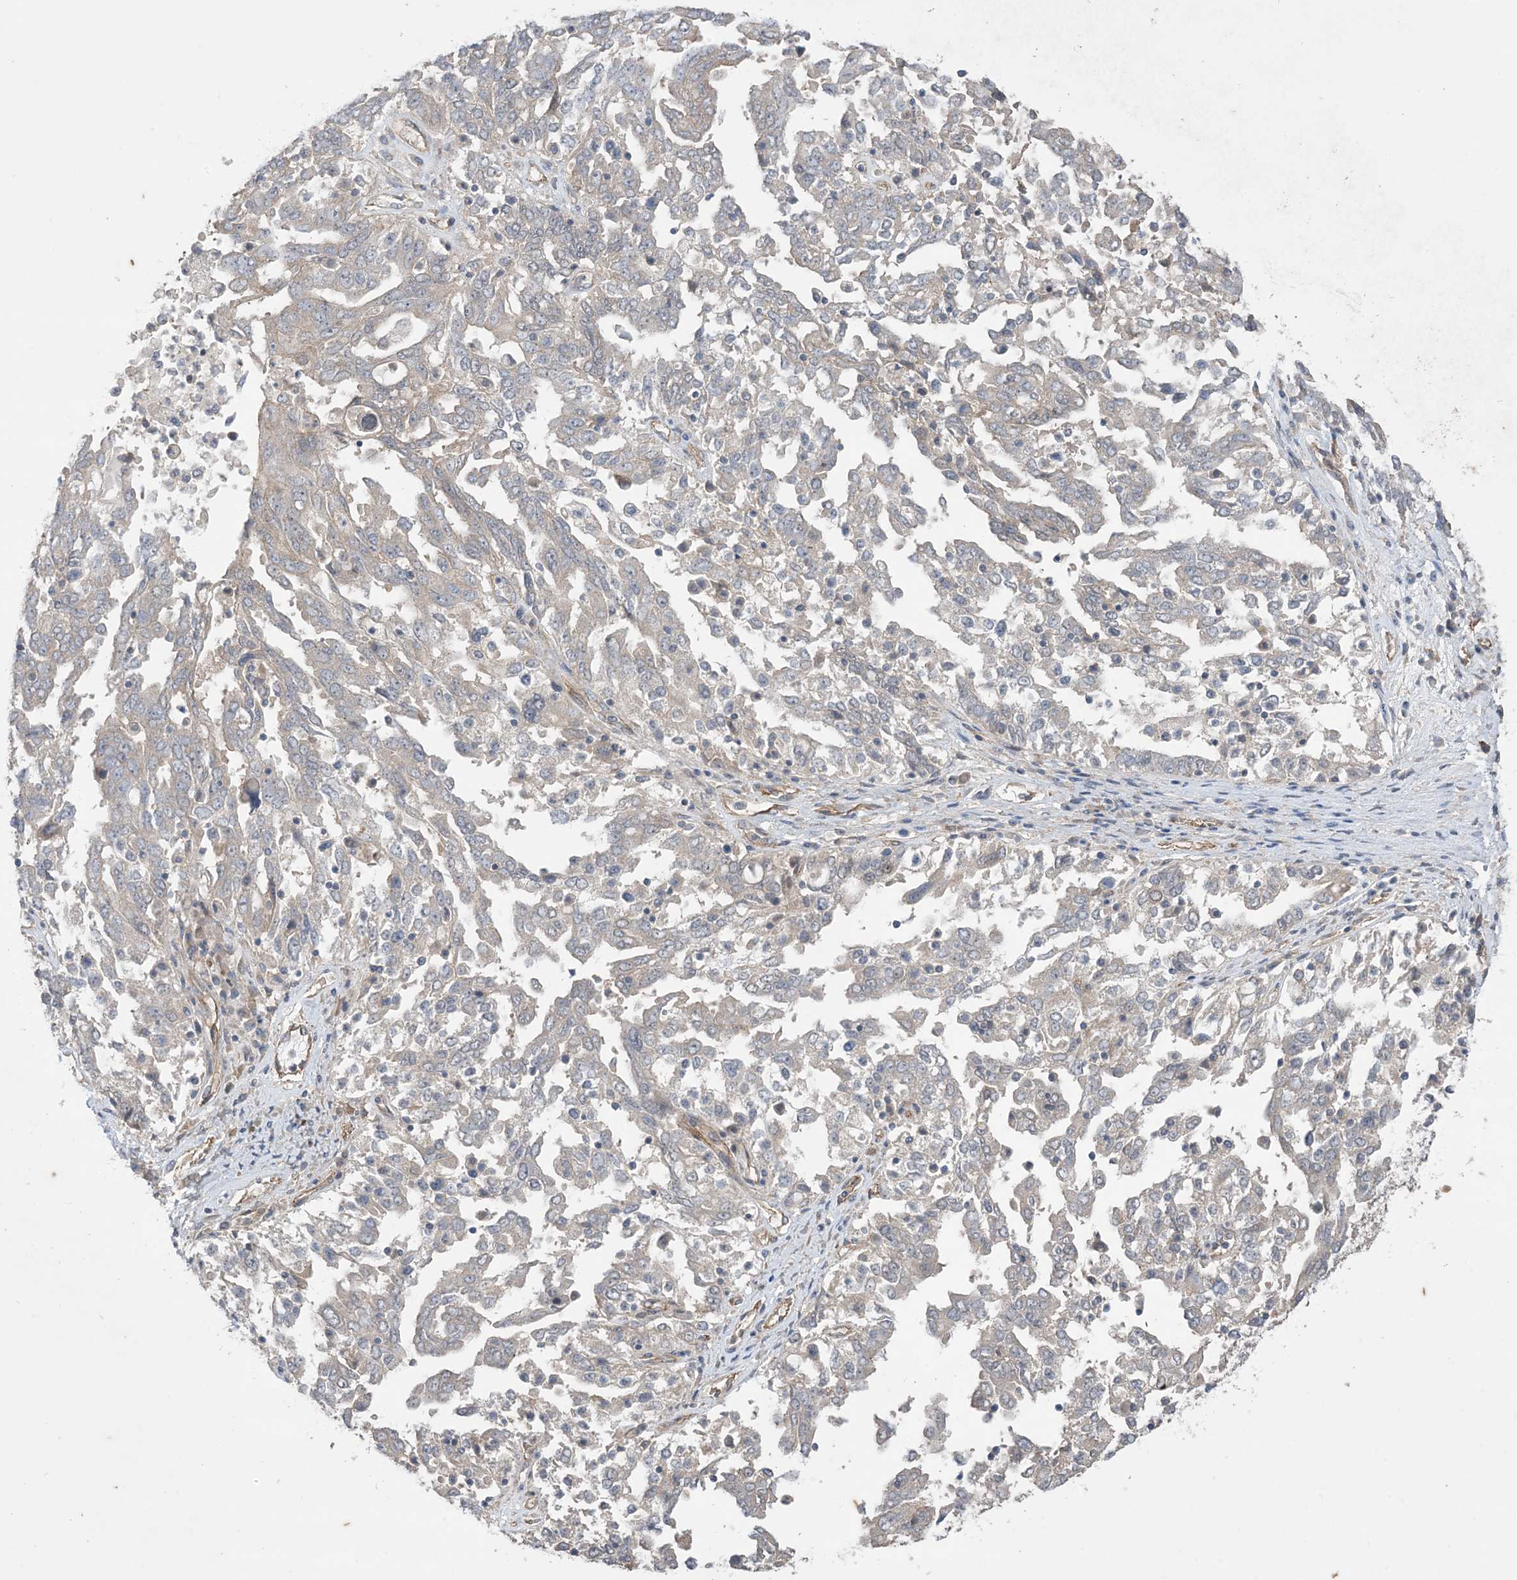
{"staining": {"intensity": "weak", "quantity": "25%-75%", "location": "cytoplasmic/membranous"}, "tissue": "ovarian cancer", "cell_type": "Tumor cells", "image_type": "cancer", "snomed": [{"axis": "morphology", "description": "Carcinoma, endometroid"}, {"axis": "topography", "description": "Ovary"}], "caption": "Human ovarian cancer stained with a brown dye displays weak cytoplasmic/membranous positive expression in approximately 25%-75% of tumor cells.", "gene": "CCNY", "patient": {"sex": "female", "age": 62}}